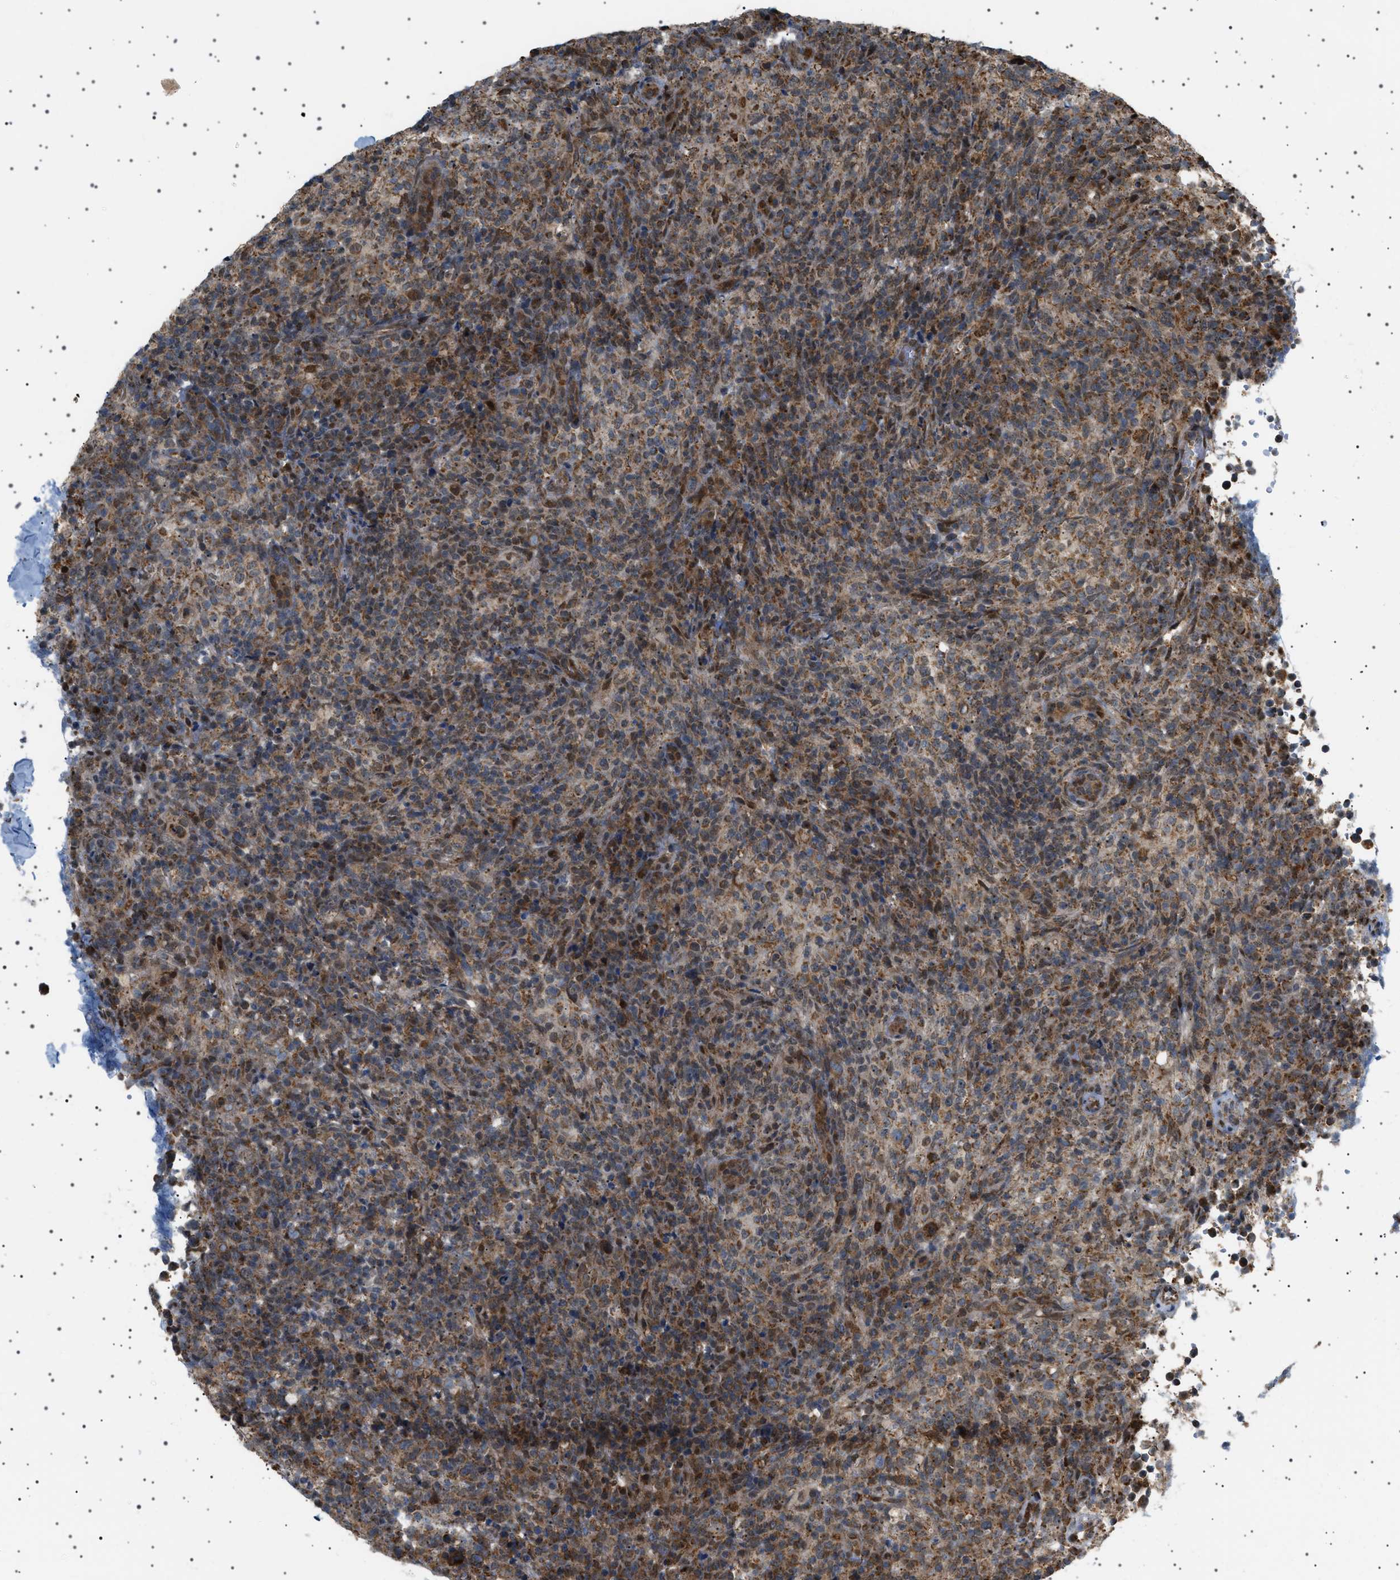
{"staining": {"intensity": "moderate", "quantity": ">75%", "location": "cytoplasmic/membranous,nuclear"}, "tissue": "lymphoma", "cell_type": "Tumor cells", "image_type": "cancer", "snomed": [{"axis": "morphology", "description": "Malignant lymphoma, non-Hodgkin's type, High grade"}, {"axis": "topography", "description": "Lymph node"}], "caption": "This photomicrograph reveals lymphoma stained with immunohistochemistry to label a protein in brown. The cytoplasmic/membranous and nuclear of tumor cells show moderate positivity for the protein. Nuclei are counter-stained blue.", "gene": "MELK", "patient": {"sex": "female", "age": 76}}